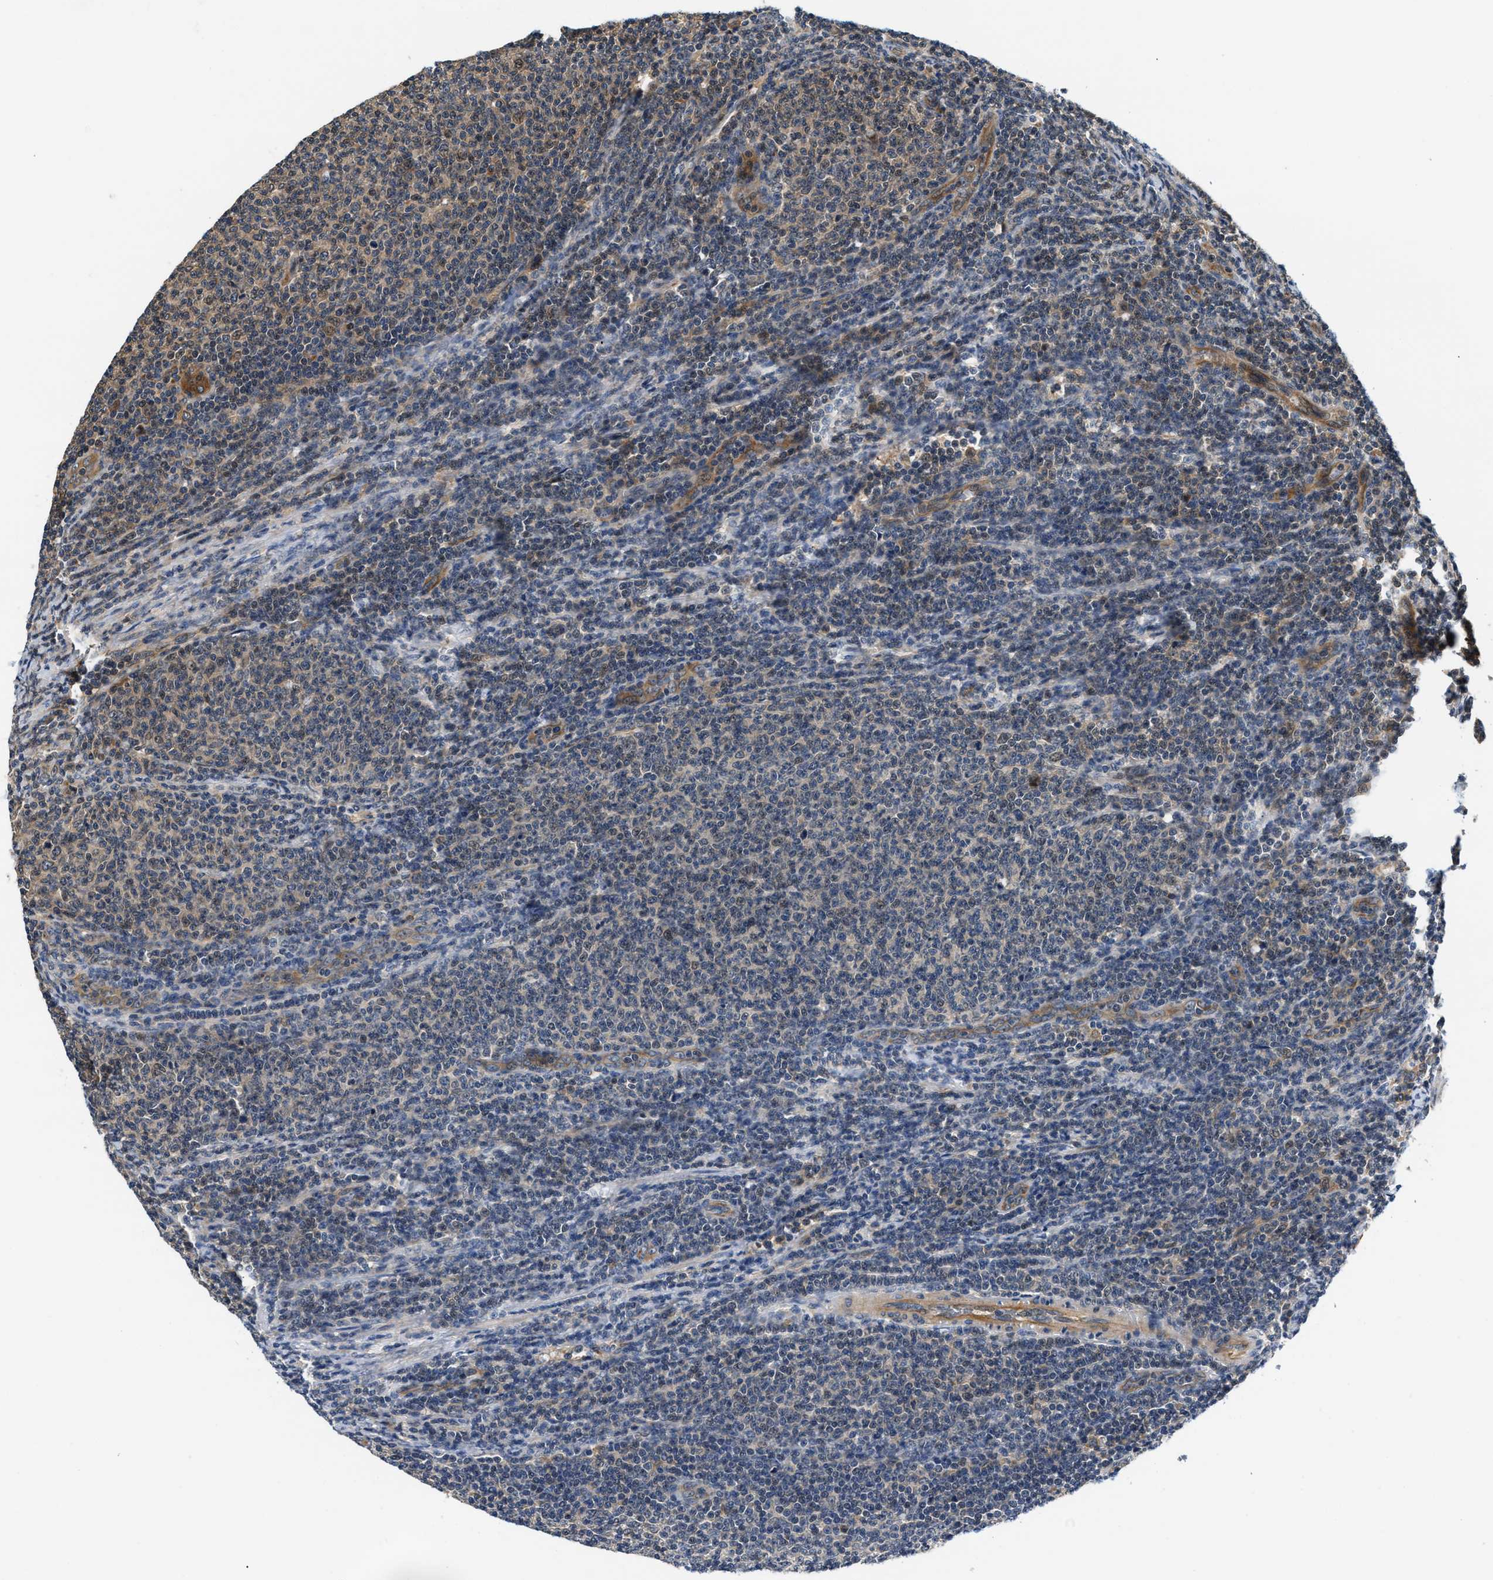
{"staining": {"intensity": "negative", "quantity": "none", "location": "none"}, "tissue": "lymphoma", "cell_type": "Tumor cells", "image_type": "cancer", "snomed": [{"axis": "morphology", "description": "Malignant lymphoma, non-Hodgkin's type, Low grade"}, {"axis": "topography", "description": "Lymph node"}], "caption": "Tumor cells are negative for brown protein staining in low-grade malignant lymphoma, non-Hodgkin's type. Brightfield microscopy of immunohistochemistry (IHC) stained with DAB (3,3'-diaminobenzidine) (brown) and hematoxylin (blue), captured at high magnification.", "gene": "TUT7", "patient": {"sex": "male", "age": 66}}